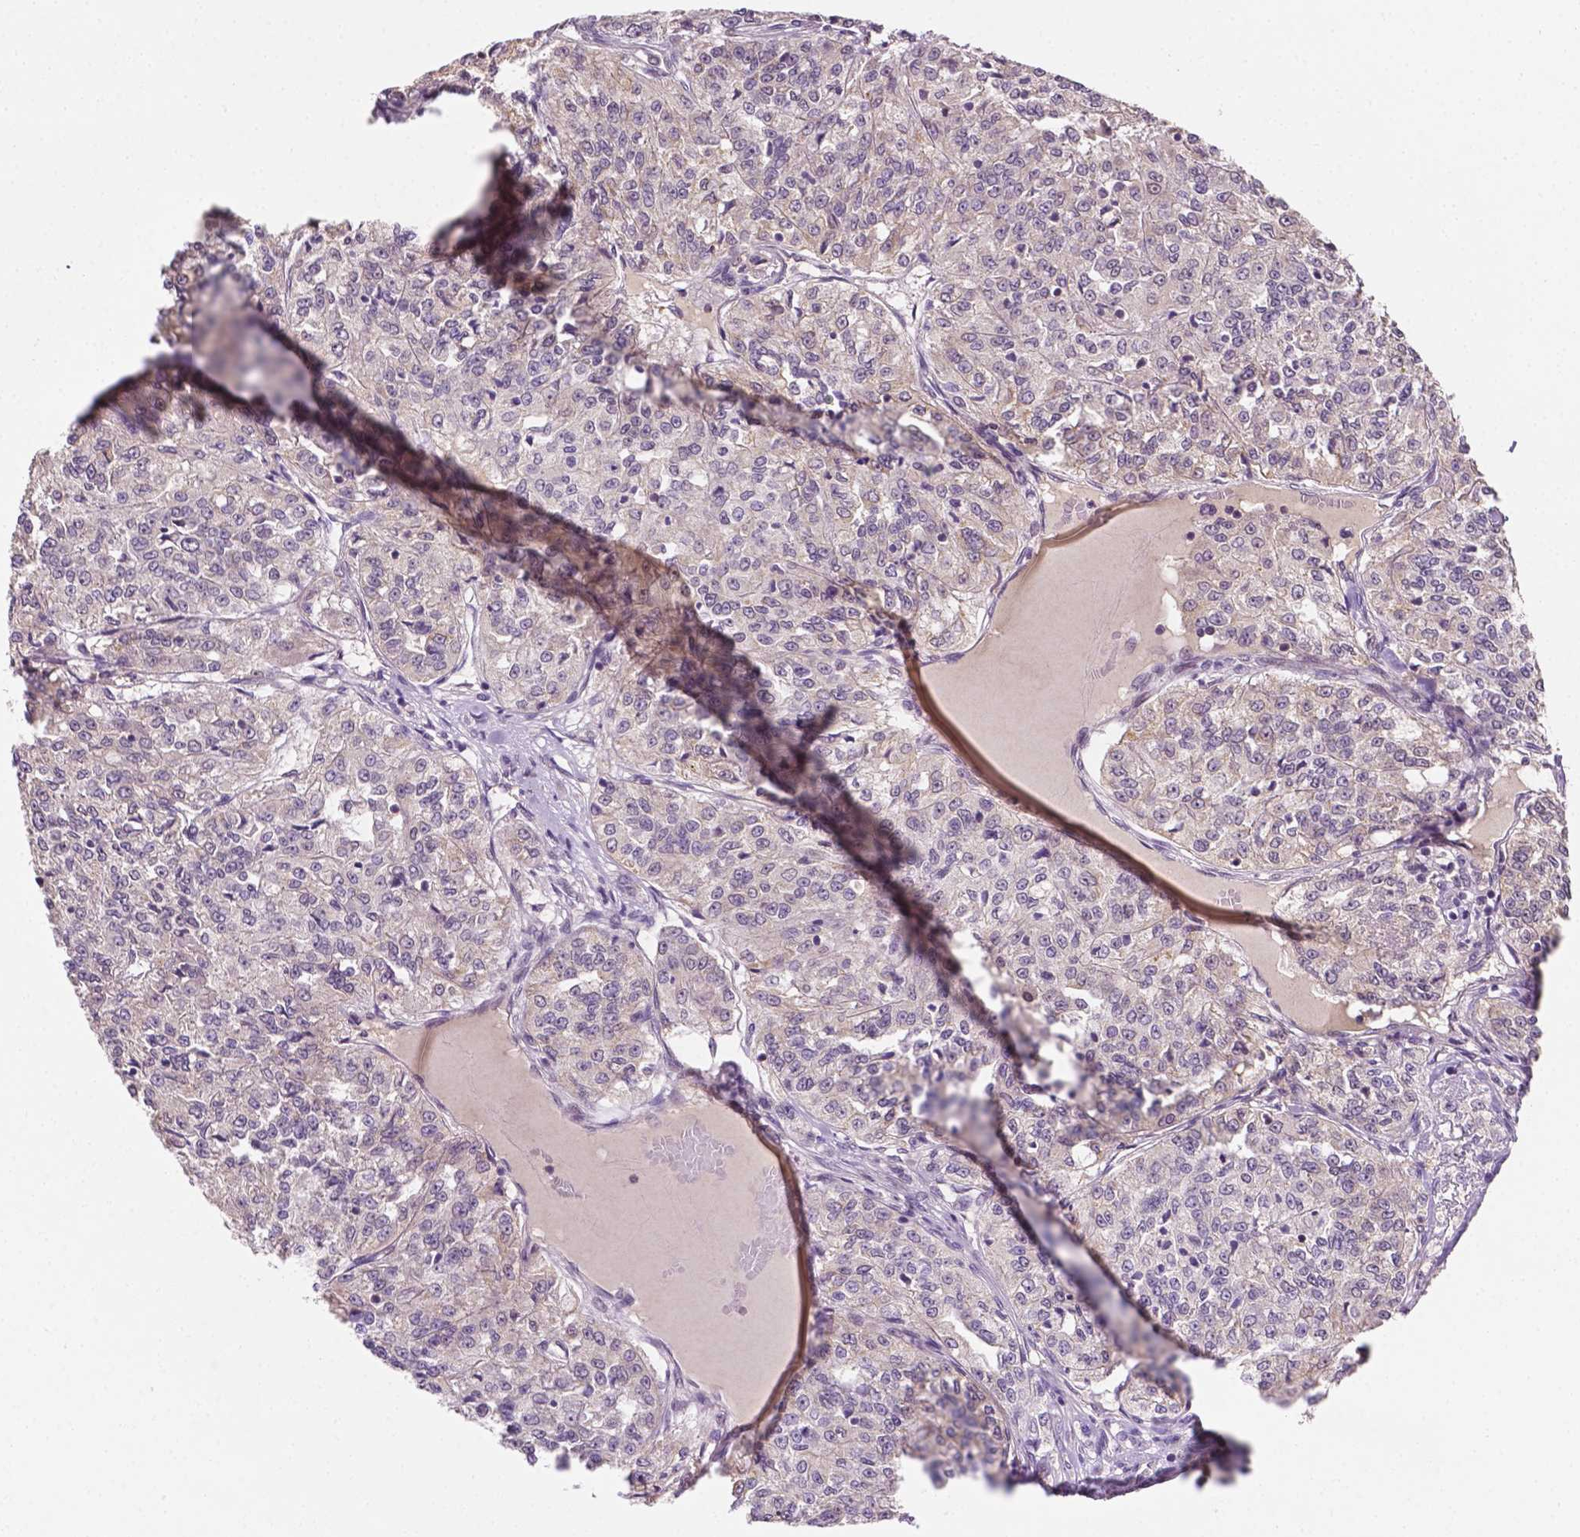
{"staining": {"intensity": "negative", "quantity": "none", "location": "none"}, "tissue": "renal cancer", "cell_type": "Tumor cells", "image_type": "cancer", "snomed": [{"axis": "morphology", "description": "Adenocarcinoma, NOS"}, {"axis": "topography", "description": "Kidney"}], "caption": "A histopathology image of renal cancer (adenocarcinoma) stained for a protein shows no brown staining in tumor cells.", "gene": "MROH6", "patient": {"sex": "female", "age": 63}}